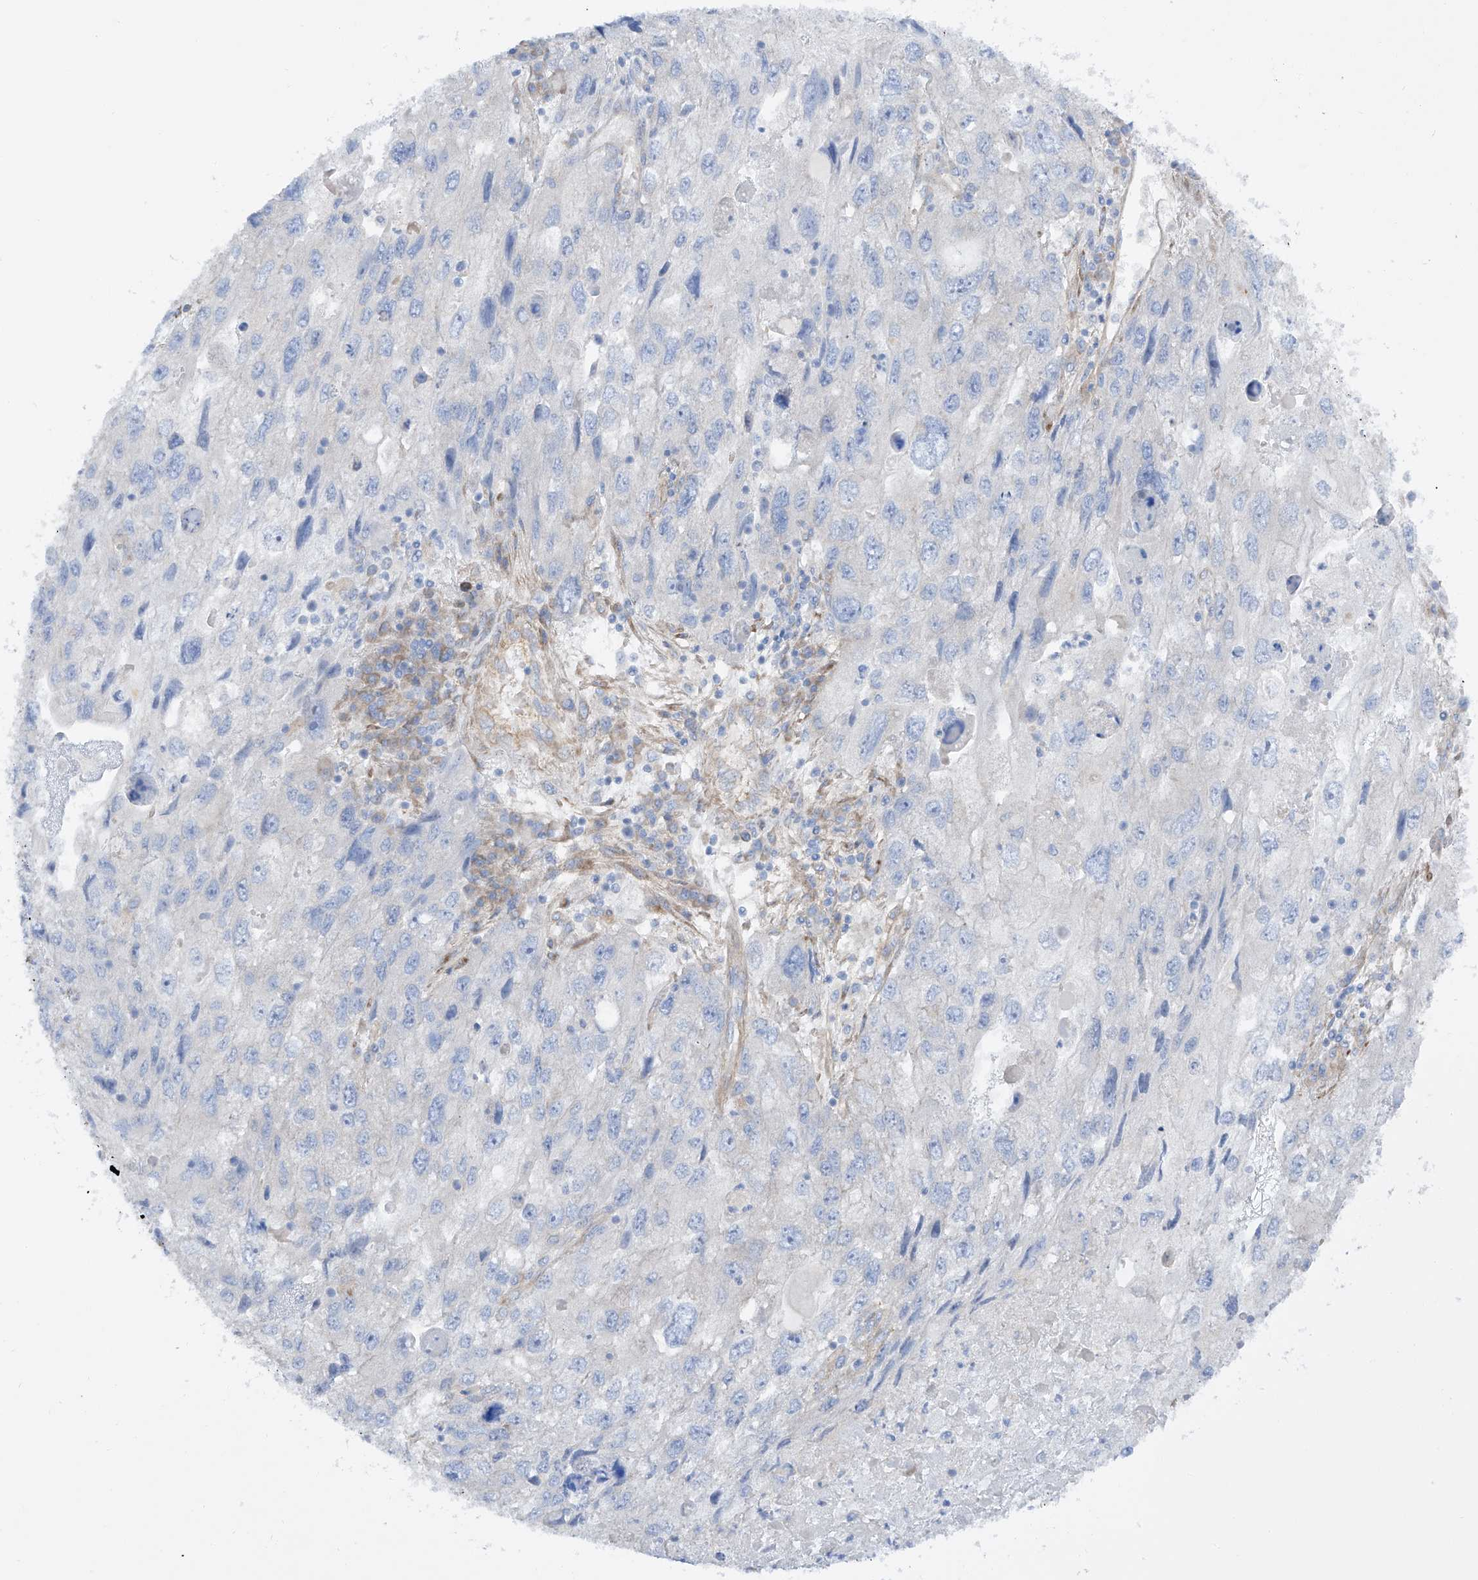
{"staining": {"intensity": "negative", "quantity": "none", "location": "none"}, "tissue": "endometrial cancer", "cell_type": "Tumor cells", "image_type": "cancer", "snomed": [{"axis": "morphology", "description": "Adenocarcinoma, NOS"}, {"axis": "topography", "description": "Endometrium"}], "caption": "An image of human adenocarcinoma (endometrial) is negative for staining in tumor cells.", "gene": "LCA5", "patient": {"sex": "female", "age": 49}}